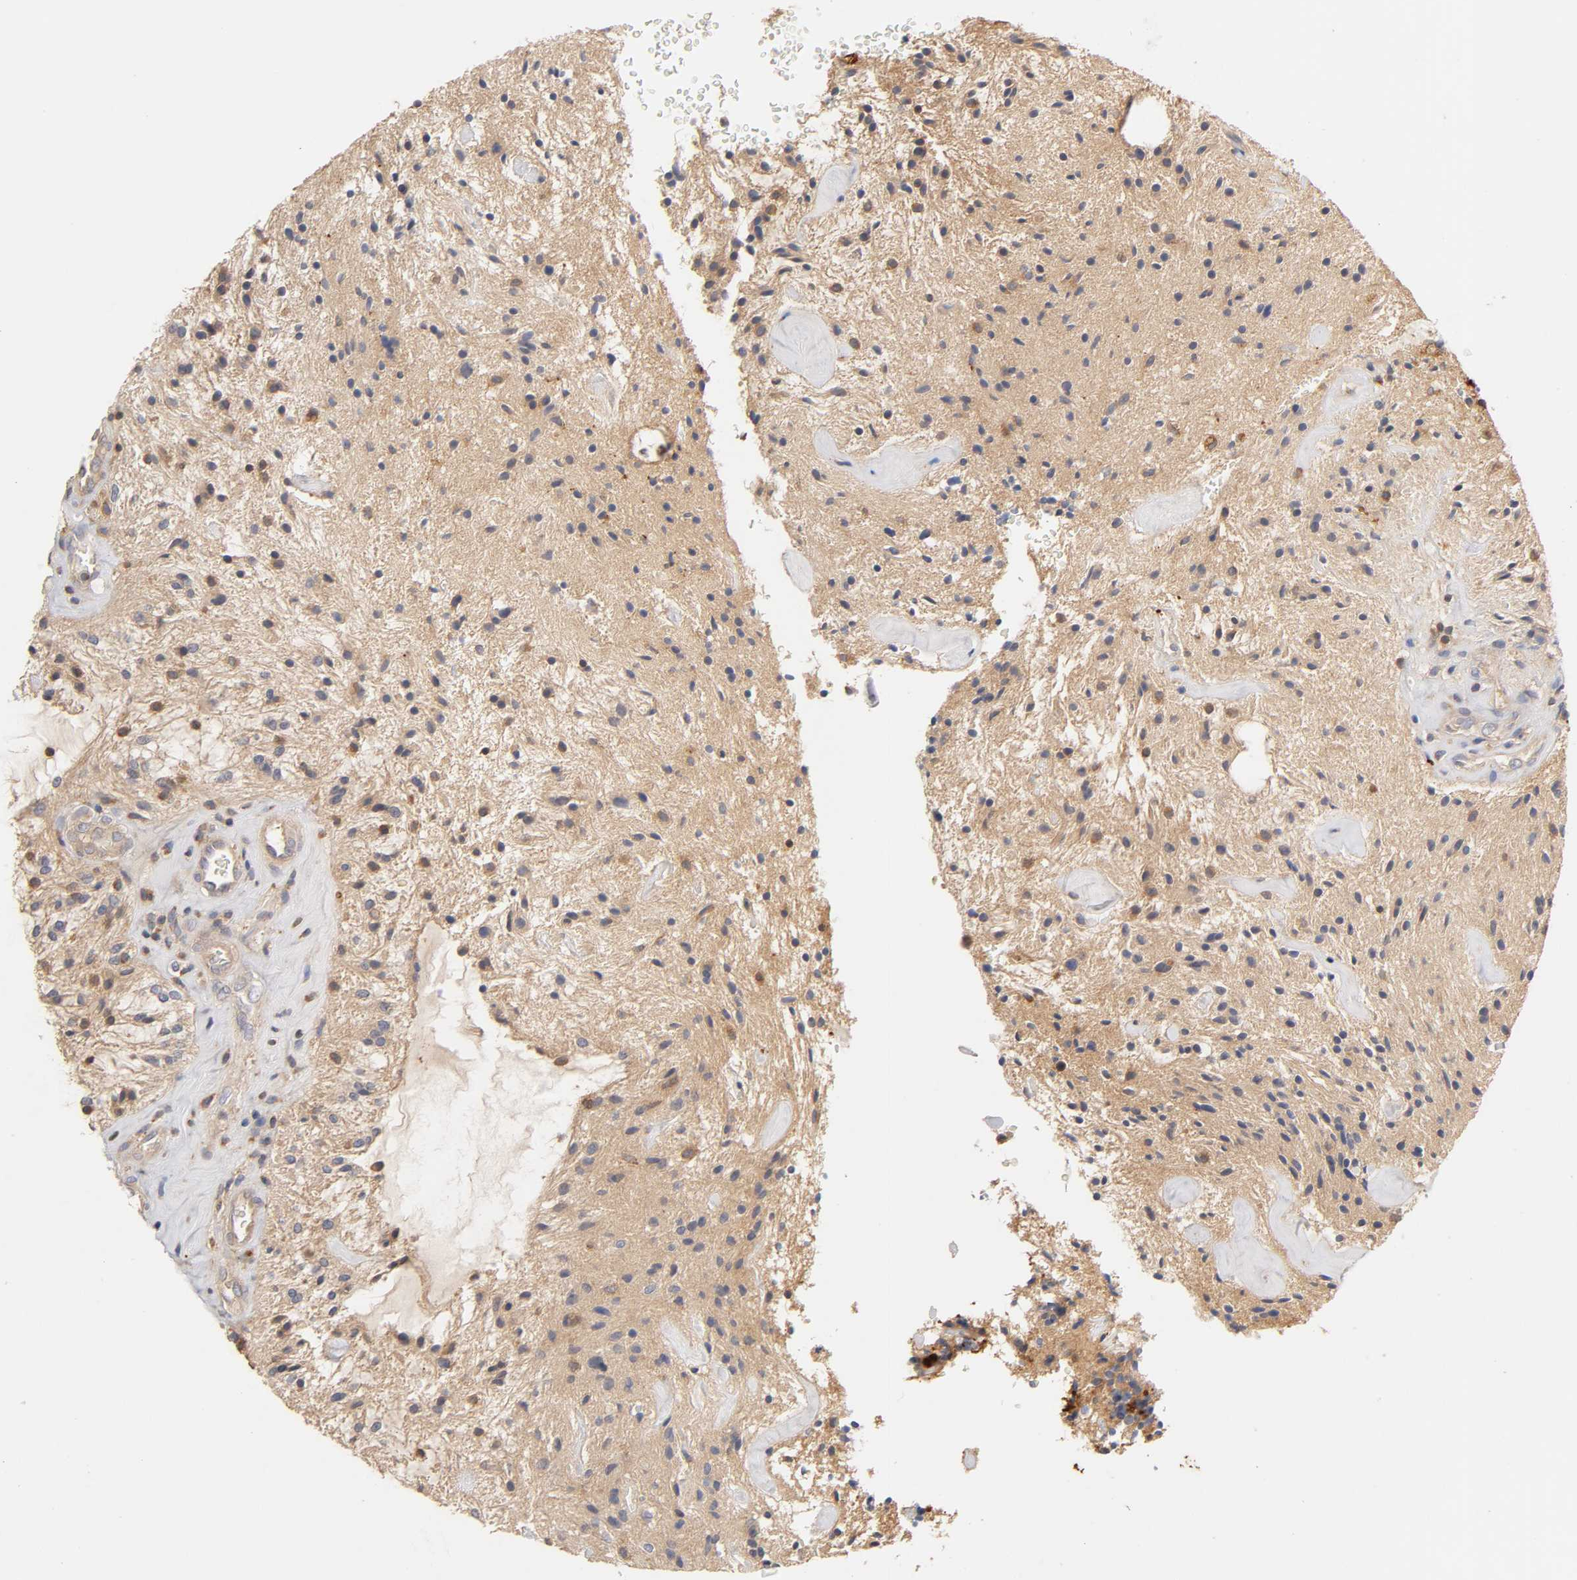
{"staining": {"intensity": "weak", "quantity": ">75%", "location": "cytoplasmic/membranous"}, "tissue": "glioma", "cell_type": "Tumor cells", "image_type": "cancer", "snomed": [{"axis": "morphology", "description": "Glioma, malignant, NOS"}, {"axis": "topography", "description": "Cerebellum"}], "caption": "Immunohistochemical staining of glioma (malignant) reveals low levels of weak cytoplasmic/membranous protein expression in about >75% of tumor cells. (Brightfield microscopy of DAB IHC at high magnification).", "gene": "RHOA", "patient": {"sex": "female", "age": 10}}